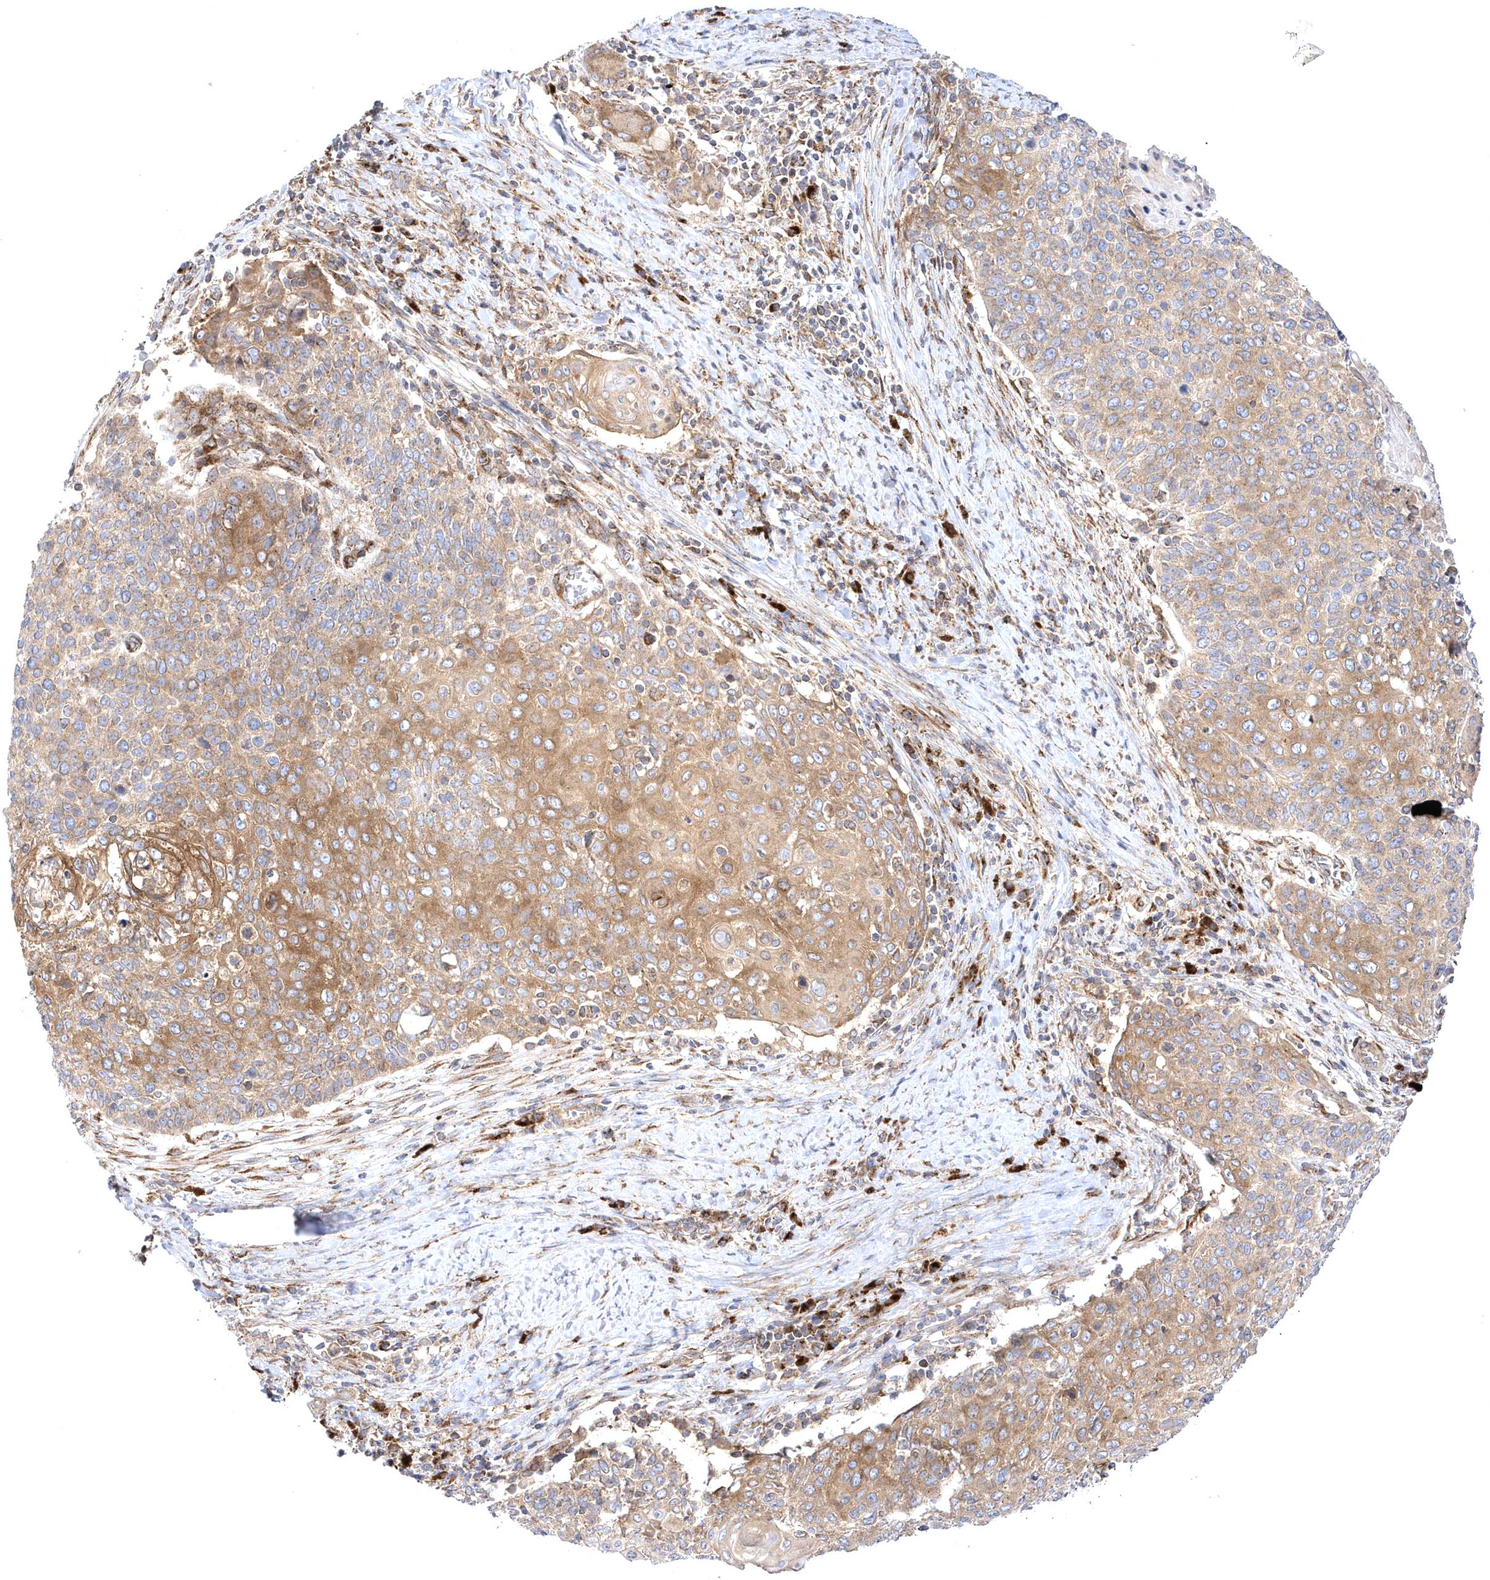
{"staining": {"intensity": "moderate", "quantity": ">75%", "location": "cytoplasmic/membranous"}, "tissue": "cervical cancer", "cell_type": "Tumor cells", "image_type": "cancer", "snomed": [{"axis": "morphology", "description": "Squamous cell carcinoma, NOS"}, {"axis": "topography", "description": "Cervix"}], "caption": "Cervical cancer stained with IHC reveals moderate cytoplasmic/membranous staining in about >75% of tumor cells.", "gene": "COPB2", "patient": {"sex": "female", "age": 39}}